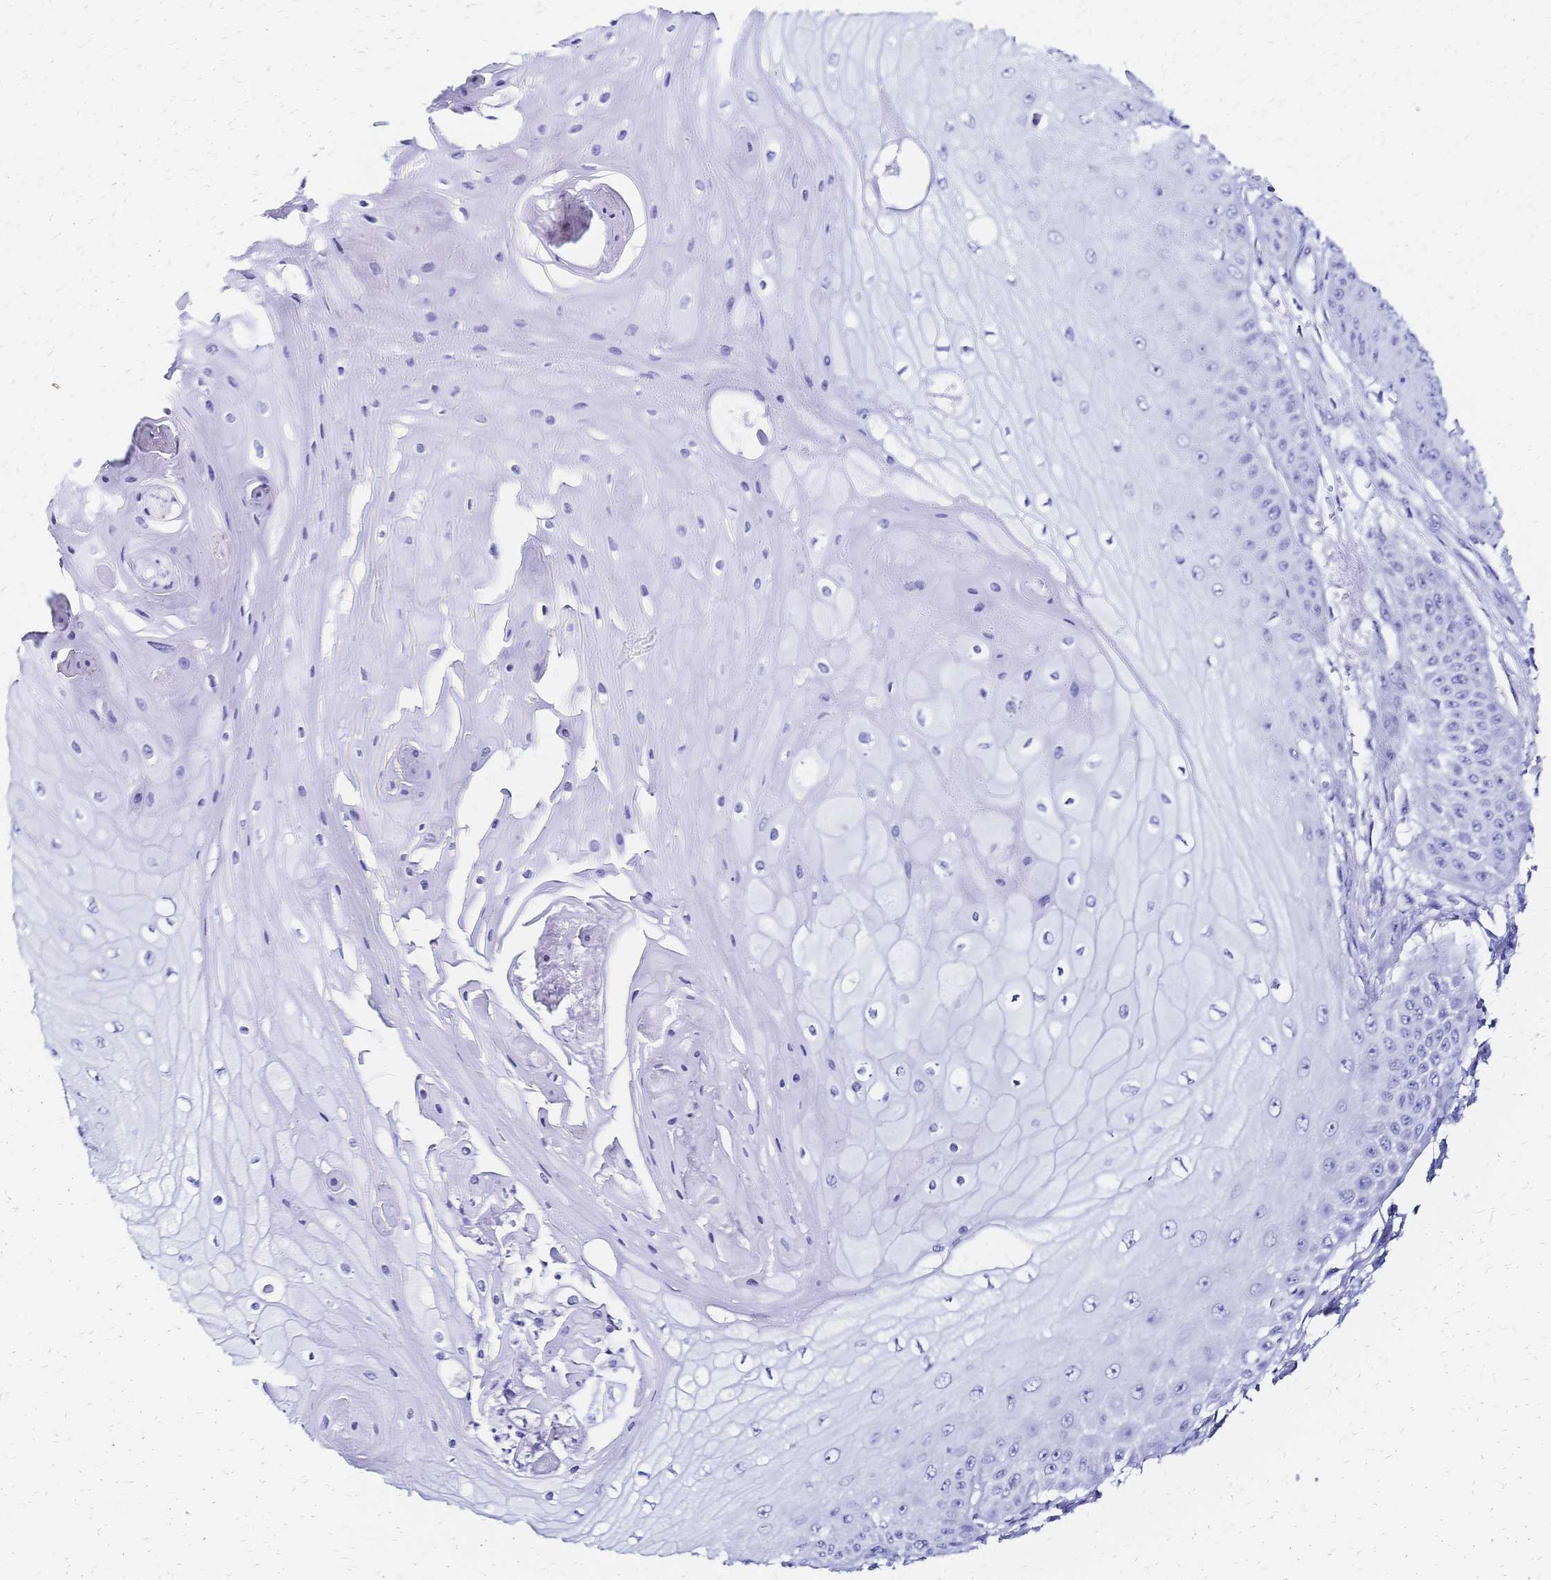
{"staining": {"intensity": "negative", "quantity": "none", "location": "none"}, "tissue": "skin cancer", "cell_type": "Tumor cells", "image_type": "cancer", "snomed": [{"axis": "morphology", "description": "Squamous cell carcinoma, NOS"}, {"axis": "topography", "description": "Skin"}], "caption": "DAB immunohistochemical staining of skin squamous cell carcinoma demonstrates no significant expression in tumor cells. Nuclei are stained in blue.", "gene": "SLC5A1", "patient": {"sex": "male", "age": 70}}